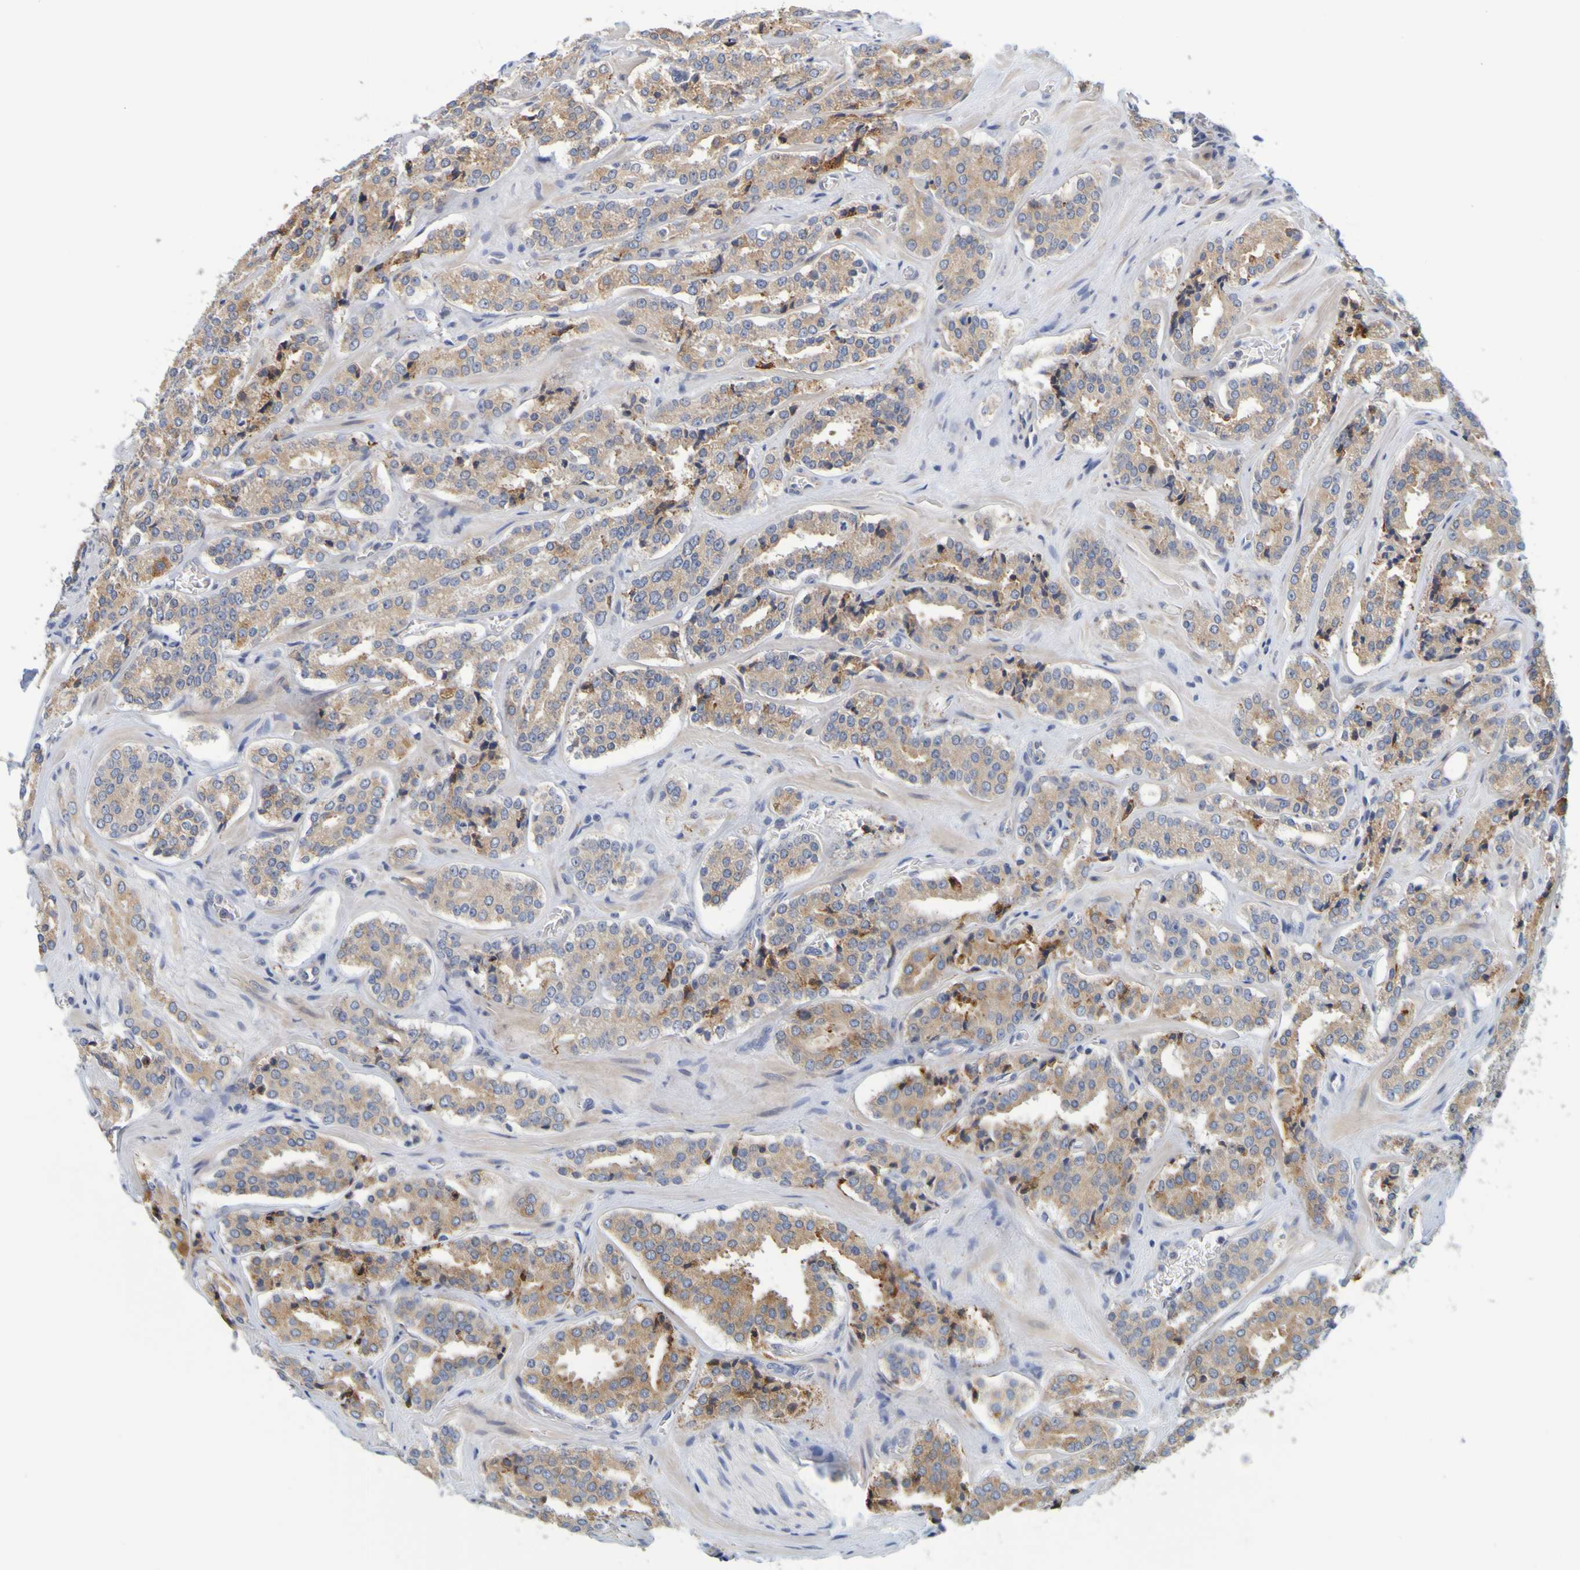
{"staining": {"intensity": "moderate", "quantity": ">75%", "location": "cytoplasmic/membranous"}, "tissue": "prostate cancer", "cell_type": "Tumor cells", "image_type": "cancer", "snomed": [{"axis": "morphology", "description": "Adenocarcinoma, High grade"}, {"axis": "topography", "description": "Prostate"}], "caption": "Brown immunohistochemical staining in prostate high-grade adenocarcinoma shows moderate cytoplasmic/membranous staining in approximately >75% of tumor cells. The protein is stained brown, and the nuclei are stained in blue (DAB (3,3'-diaminobenzidine) IHC with brightfield microscopy, high magnification).", "gene": "SIL1", "patient": {"sex": "male", "age": 60}}